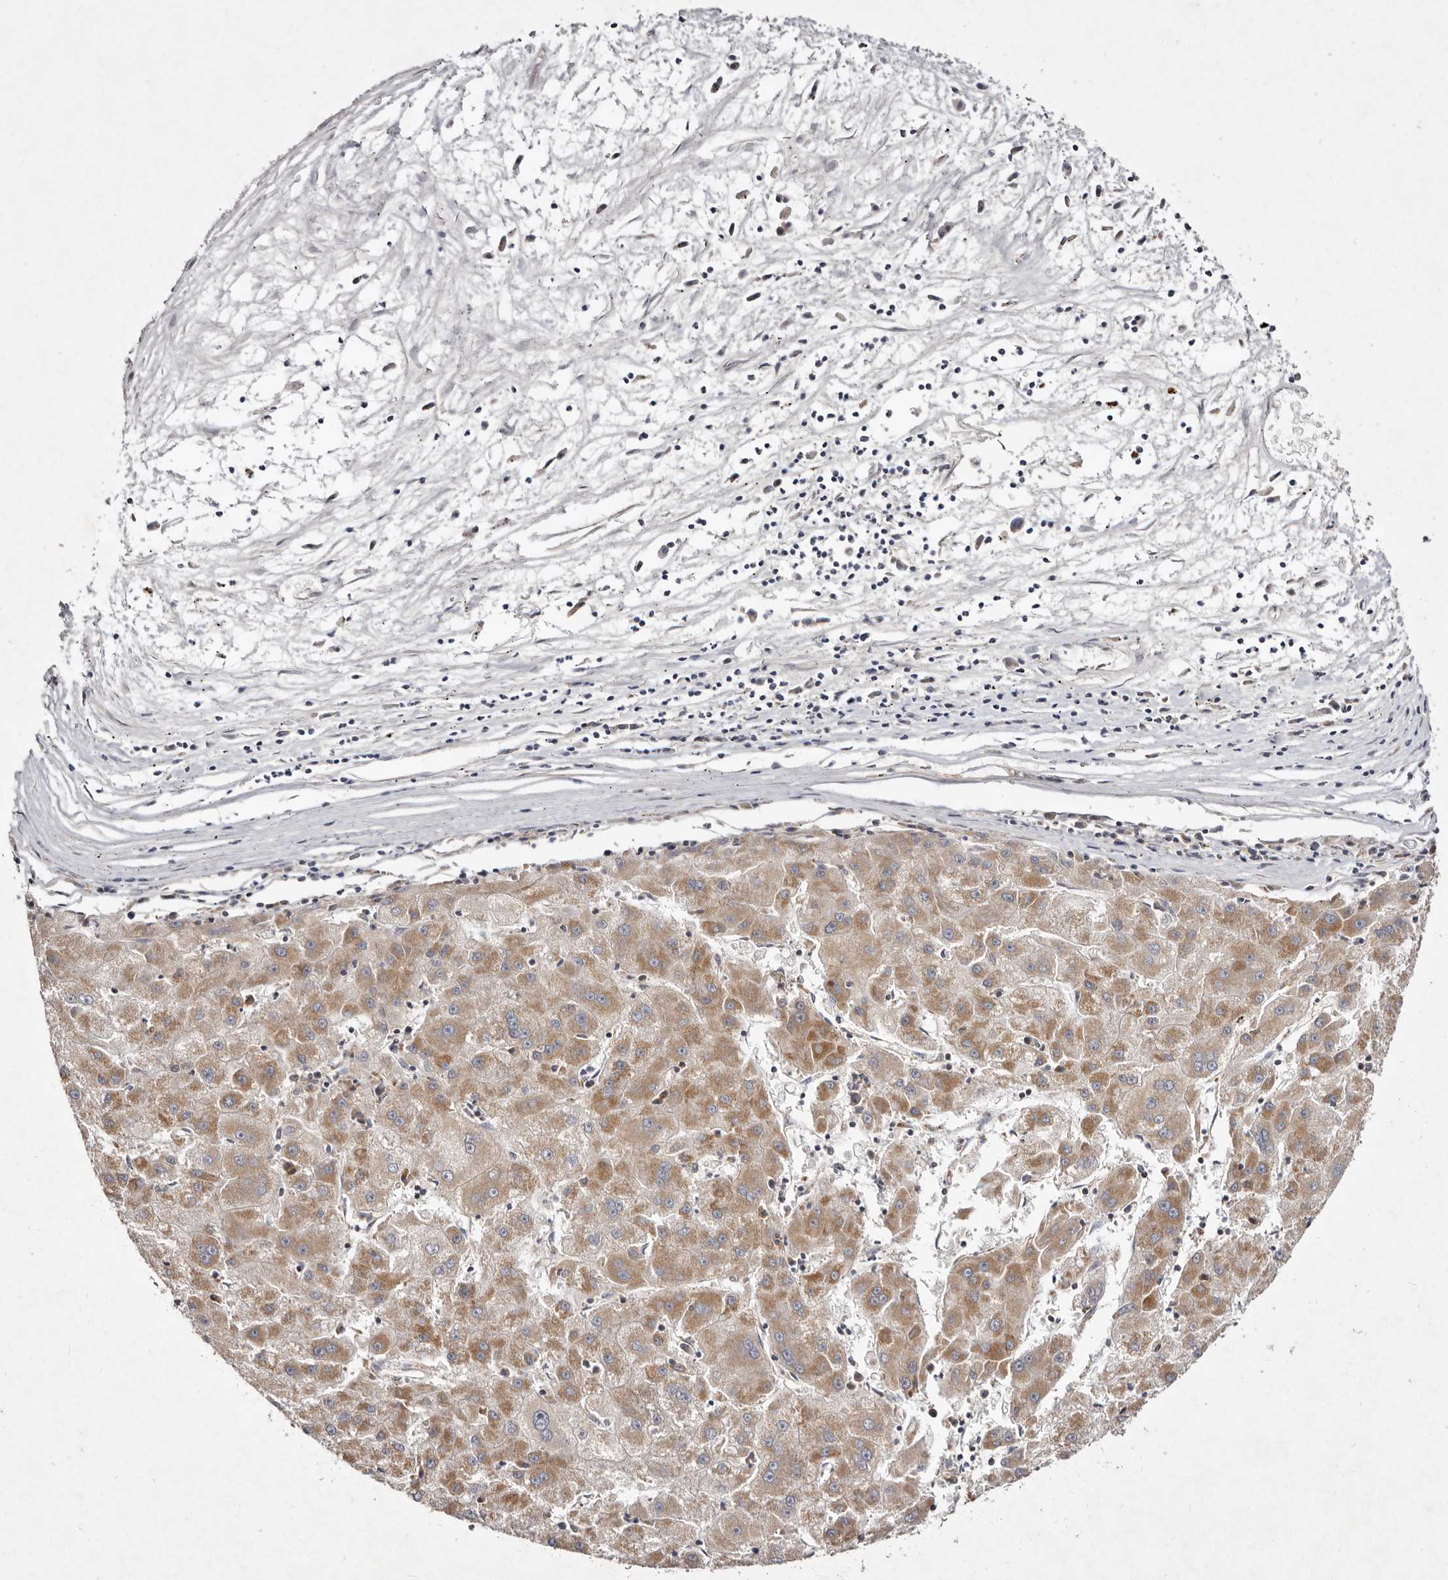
{"staining": {"intensity": "moderate", "quantity": ">75%", "location": "cytoplasmic/membranous"}, "tissue": "liver cancer", "cell_type": "Tumor cells", "image_type": "cancer", "snomed": [{"axis": "morphology", "description": "Carcinoma, Hepatocellular, NOS"}, {"axis": "topography", "description": "Liver"}], "caption": "Protein staining of liver cancer tissue demonstrates moderate cytoplasmic/membranous positivity in about >75% of tumor cells.", "gene": "SLC25A20", "patient": {"sex": "male", "age": 72}}